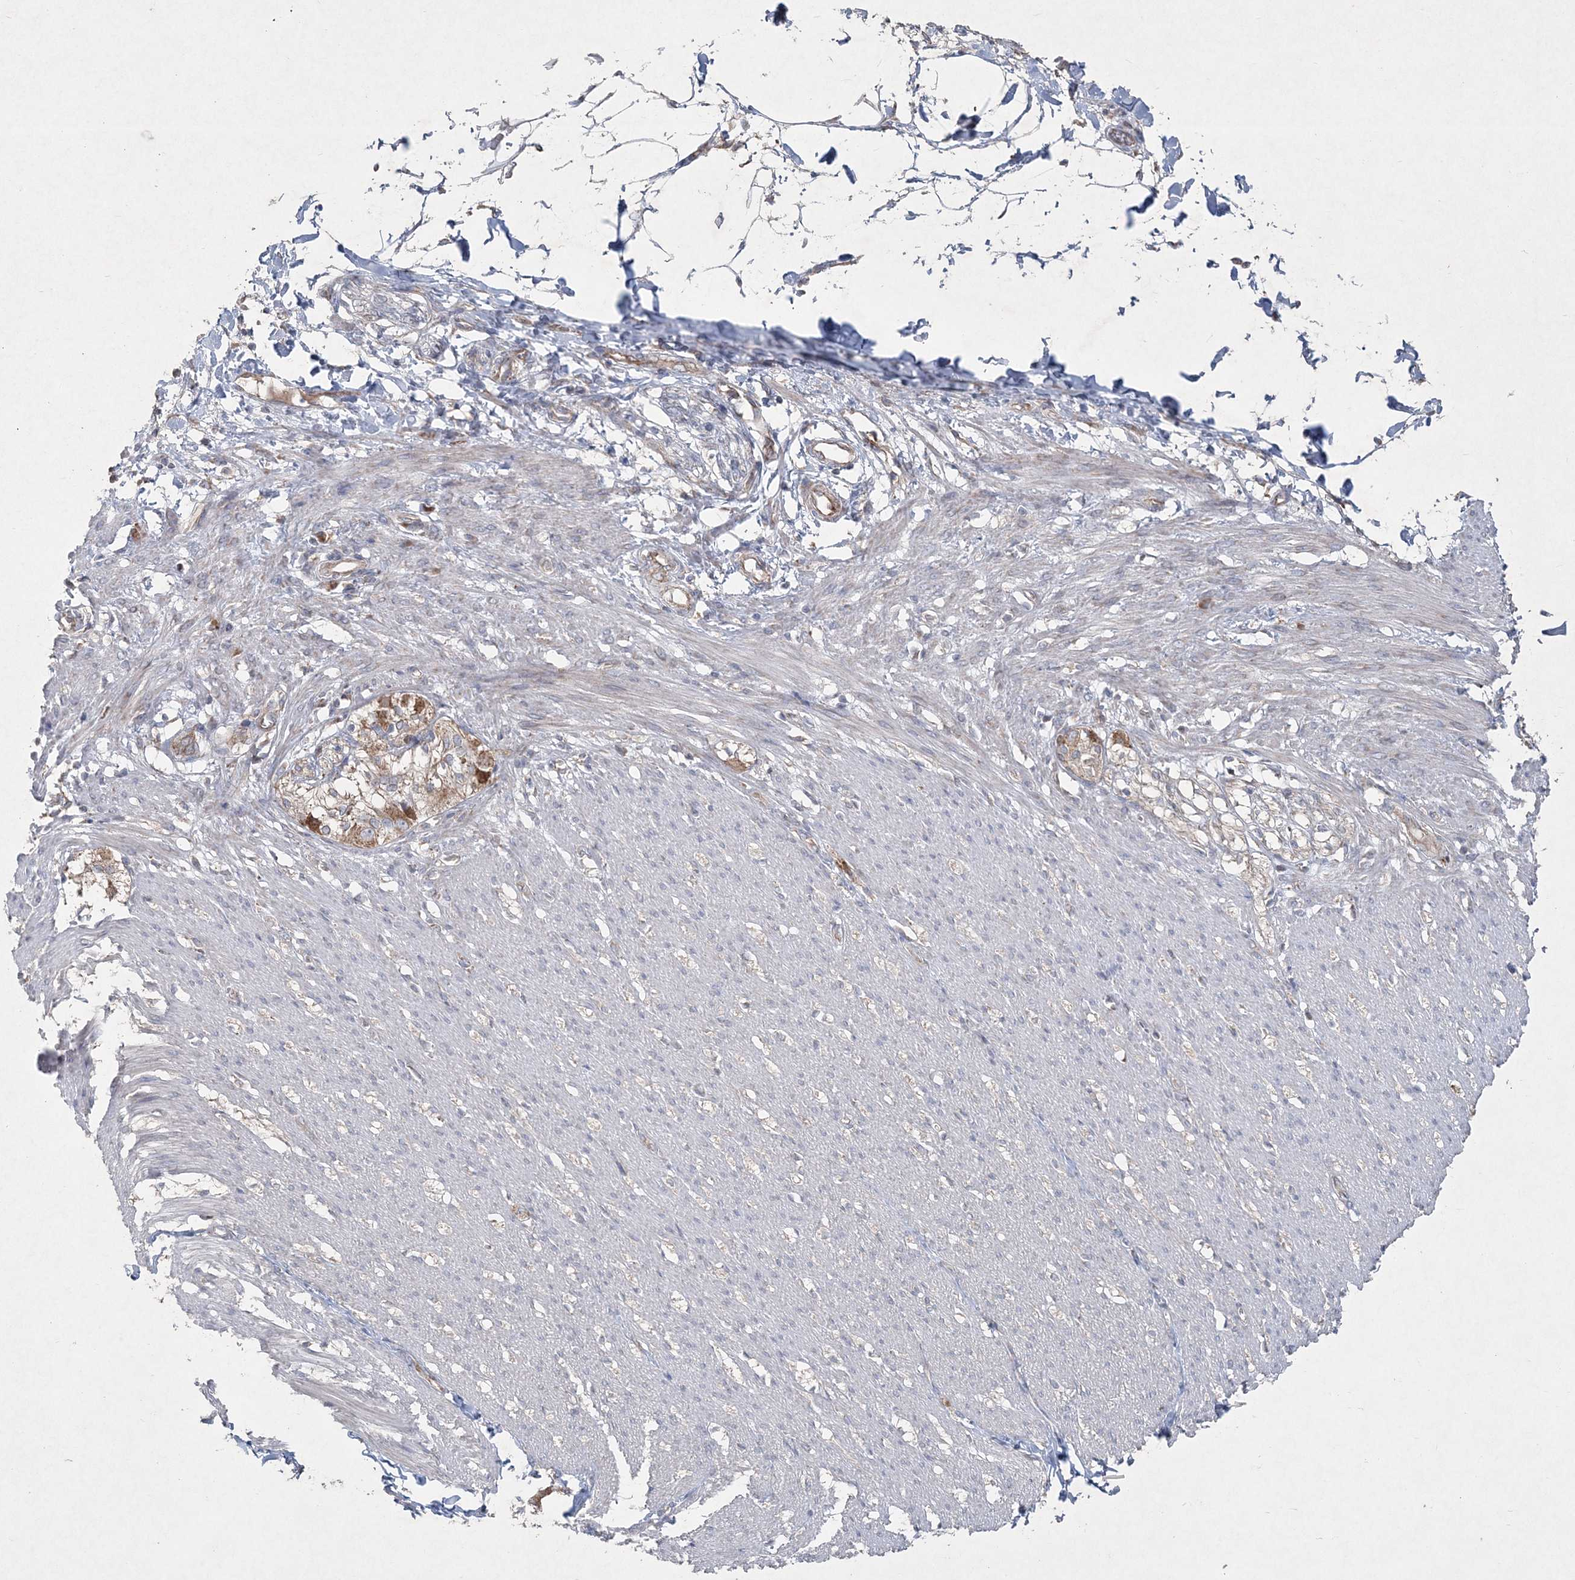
{"staining": {"intensity": "weak", "quantity": "25%-75%", "location": "cytoplasmic/membranous"}, "tissue": "smooth muscle", "cell_type": "Smooth muscle cells", "image_type": "normal", "snomed": [{"axis": "morphology", "description": "Normal tissue, NOS"}, {"axis": "morphology", "description": "Adenocarcinoma, NOS"}, {"axis": "topography", "description": "Smooth muscle"}, {"axis": "topography", "description": "Colon"}], "caption": "This histopathology image displays immunohistochemistry staining of unremarkable human smooth muscle, with low weak cytoplasmic/membranous positivity in approximately 25%-75% of smooth muscle cells.", "gene": "LRPPRC", "patient": {"sex": "male", "age": 14}}